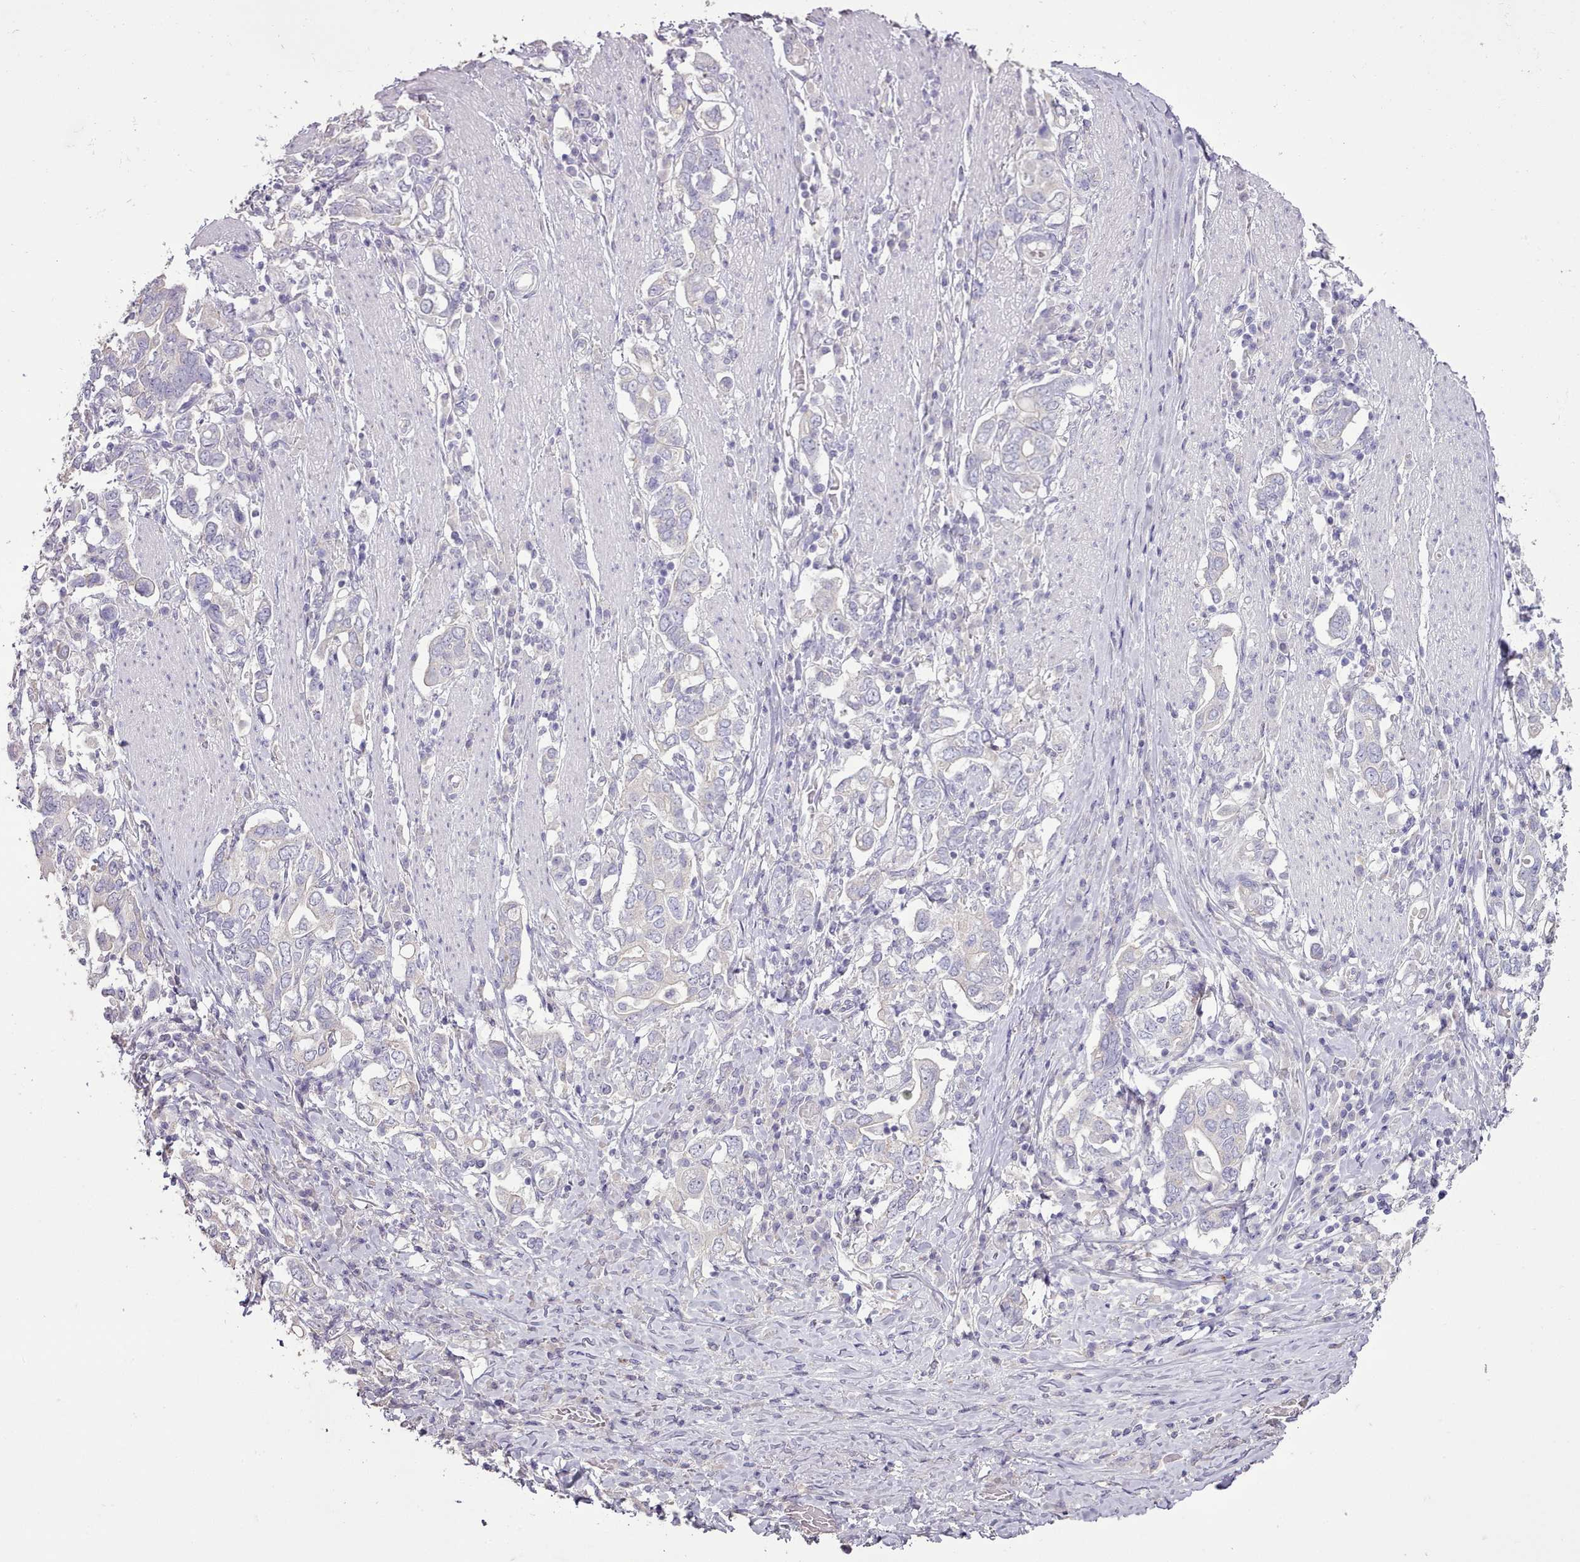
{"staining": {"intensity": "negative", "quantity": "none", "location": "none"}, "tissue": "stomach cancer", "cell_type": "Tumor cells", "image_type": "cancer", "snomed": [{"axis": "morphology", "description": "Adenocarcinoma, NOS"}, {"axis": "topography", "description": "Stomach, upper"}, {"axis": "topography", "description": "Stomach"}], "caption": "Tumor cells show no significant expression in adenocarcinoma (stomach).", "gene": "BLOC1S2", "patient": {"sex": "male", "age": 62}}